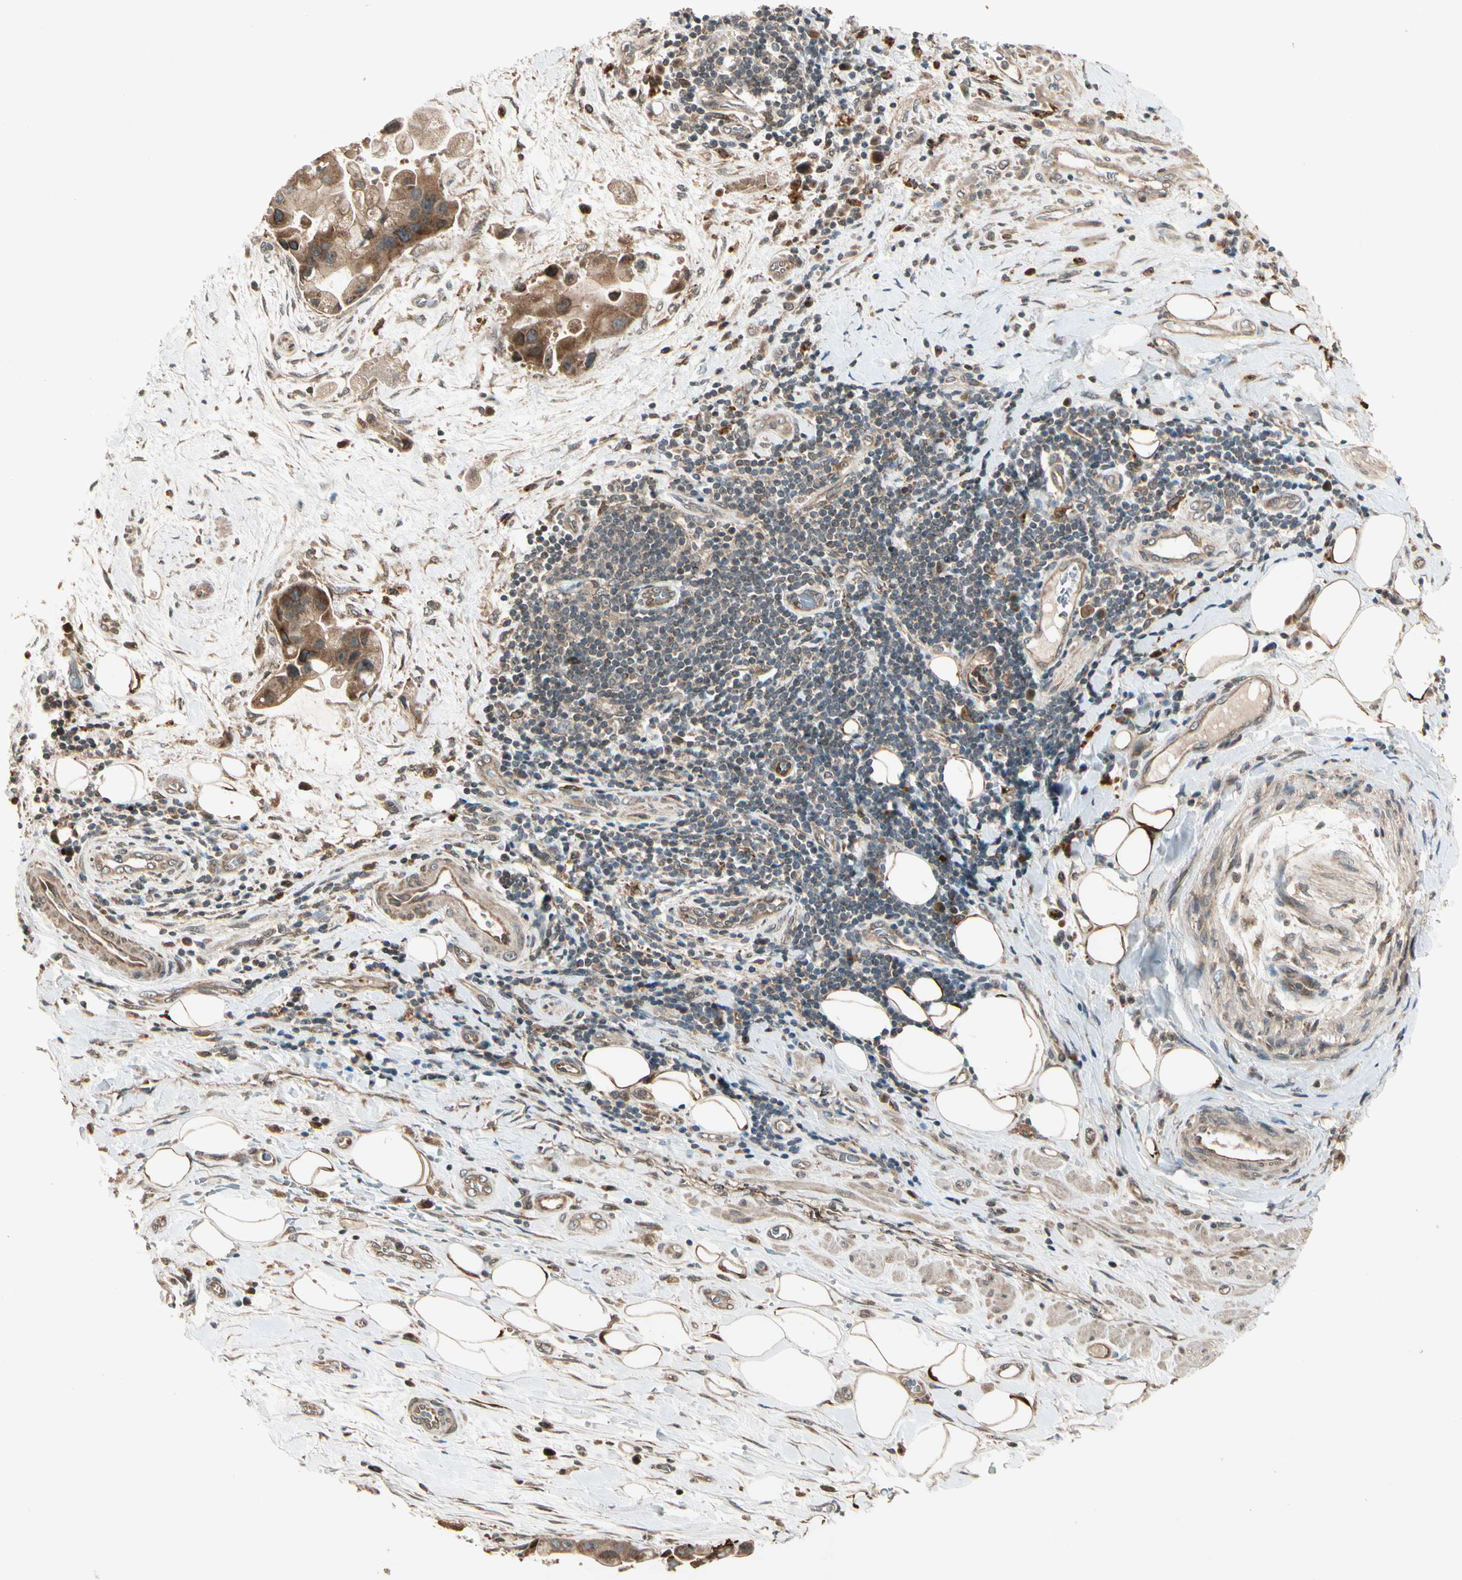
{"staining": {"intensity": "moderate", "quantity": ">75%", "location": "cytoplasmic/membranous"}, "tissue": "liver cancer", "cell_type": "Tumor cells", "image_type": "cancer", "snomed": [{"axis": "morphology", "description": "Normal tissue, NOS"}, {"axis": "morphology", "description": "Cholangiocarcinoma"}, {"axis": "topography", "description": "Liver"}, {"axis": "topography", "description": "Peripheral nerve tissue"}], "caption": "An image showing moderate cytoplasmic/membranous staining in about >75% of tumor cells in liver cholangiocarcinoma, as visualized by brown immunohistochemical staining.", "gene": "GLUL", "patient": {"sex": "male", "age": 50}}